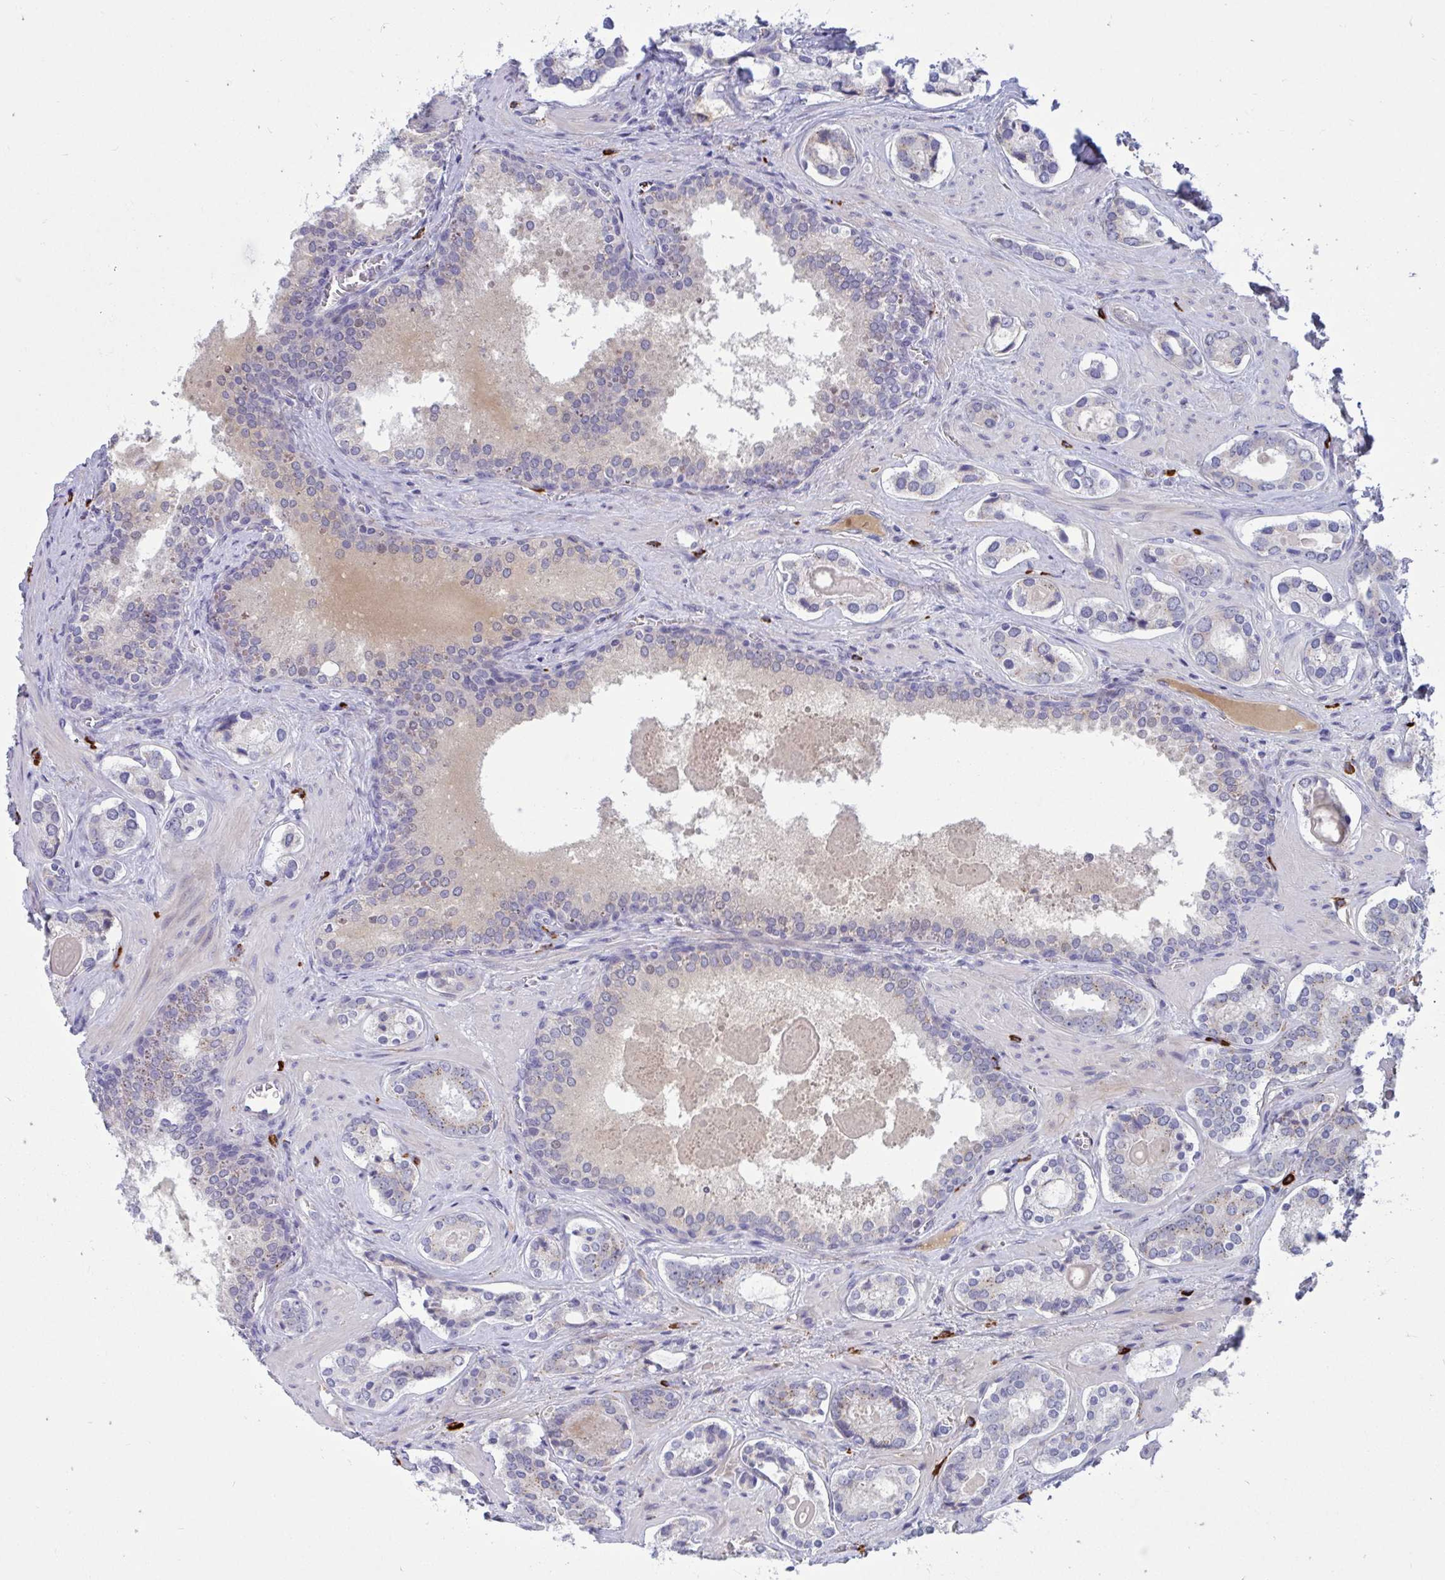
{"staining": {"intensity": "weak", "quantity": "25%-75%", "location": "cytoplasmic/membranous"}, "tissue": "prostate cancer", "cell_type": "Tumor cells", "image_type": "cancer", "snomed": [{"axis": "morphology", "description": "Adenocarcinoma, Low grade"}, {"axis": "topography", "description": "Prostate"}], "caption": "This is a photomicrograph of immunohistochemistry staining of prostate cancer (adenocarcinoma (low-grade)), which shows weak positivity in the cytoplasmic/membranous of tumor cells.", "gene": "FAM219B", "patient": {"sex": "male", "age": 62}}